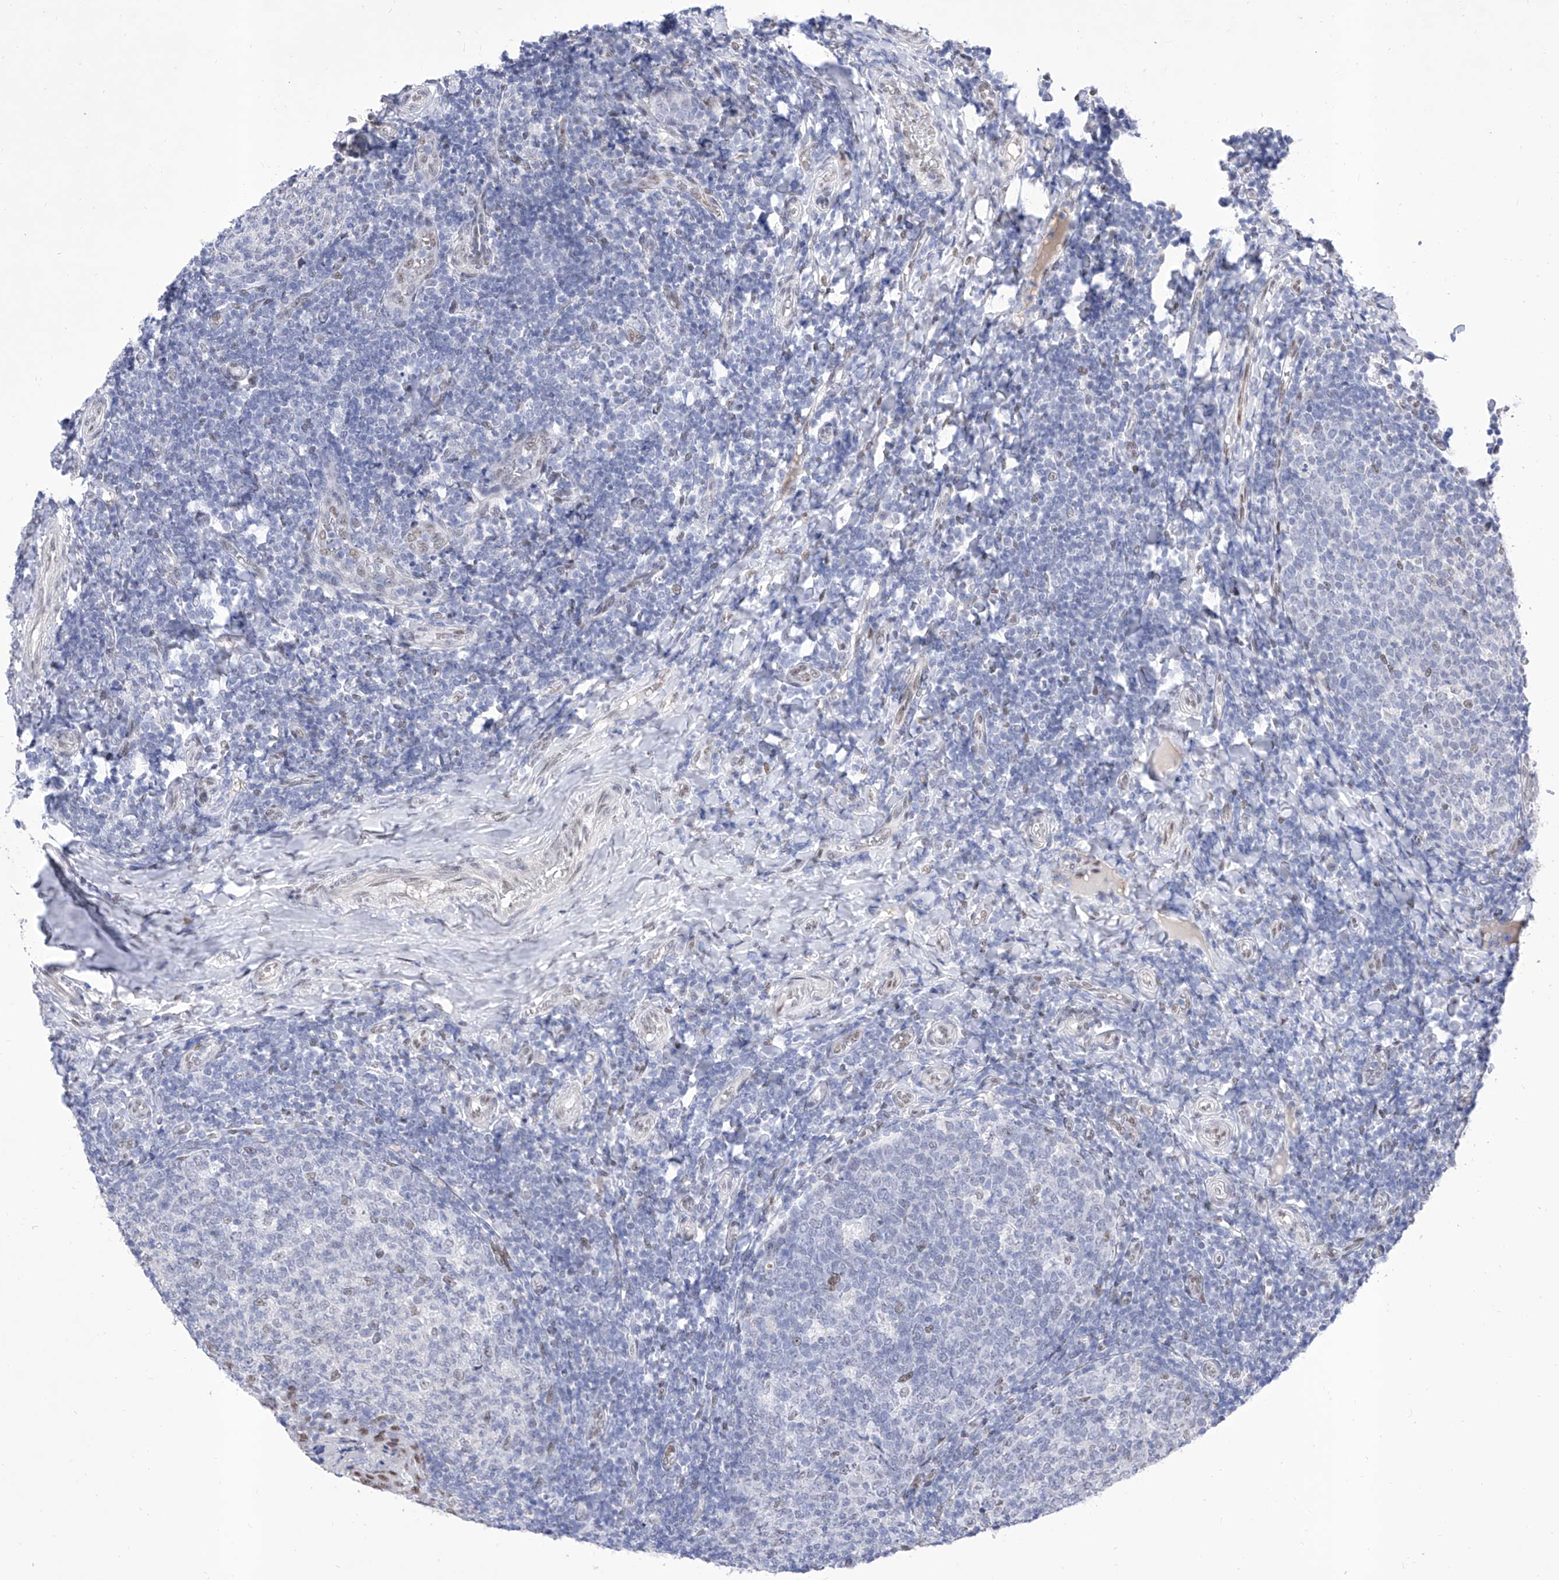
{"staining": {"intensity": "weak", "quantity": "<25%", "location": "nuclear"}, "tissue": "tonsil", "cell_type": "Germinal center cells", "image_type": "normal", "snomed": [{"axis": "morphology", "description": "Normal tissue, NOS"}, {"axis": "topography", "description": "Tonsil"}], "caption": "Image shows no protein positivity in germinal center cells of unremarkable tonsil. (Immunohistochemistry (ihc), brightfield microscopy, high magnification).", "gene": "ATN1", "patient": {"sex": "female", "age": 19}}